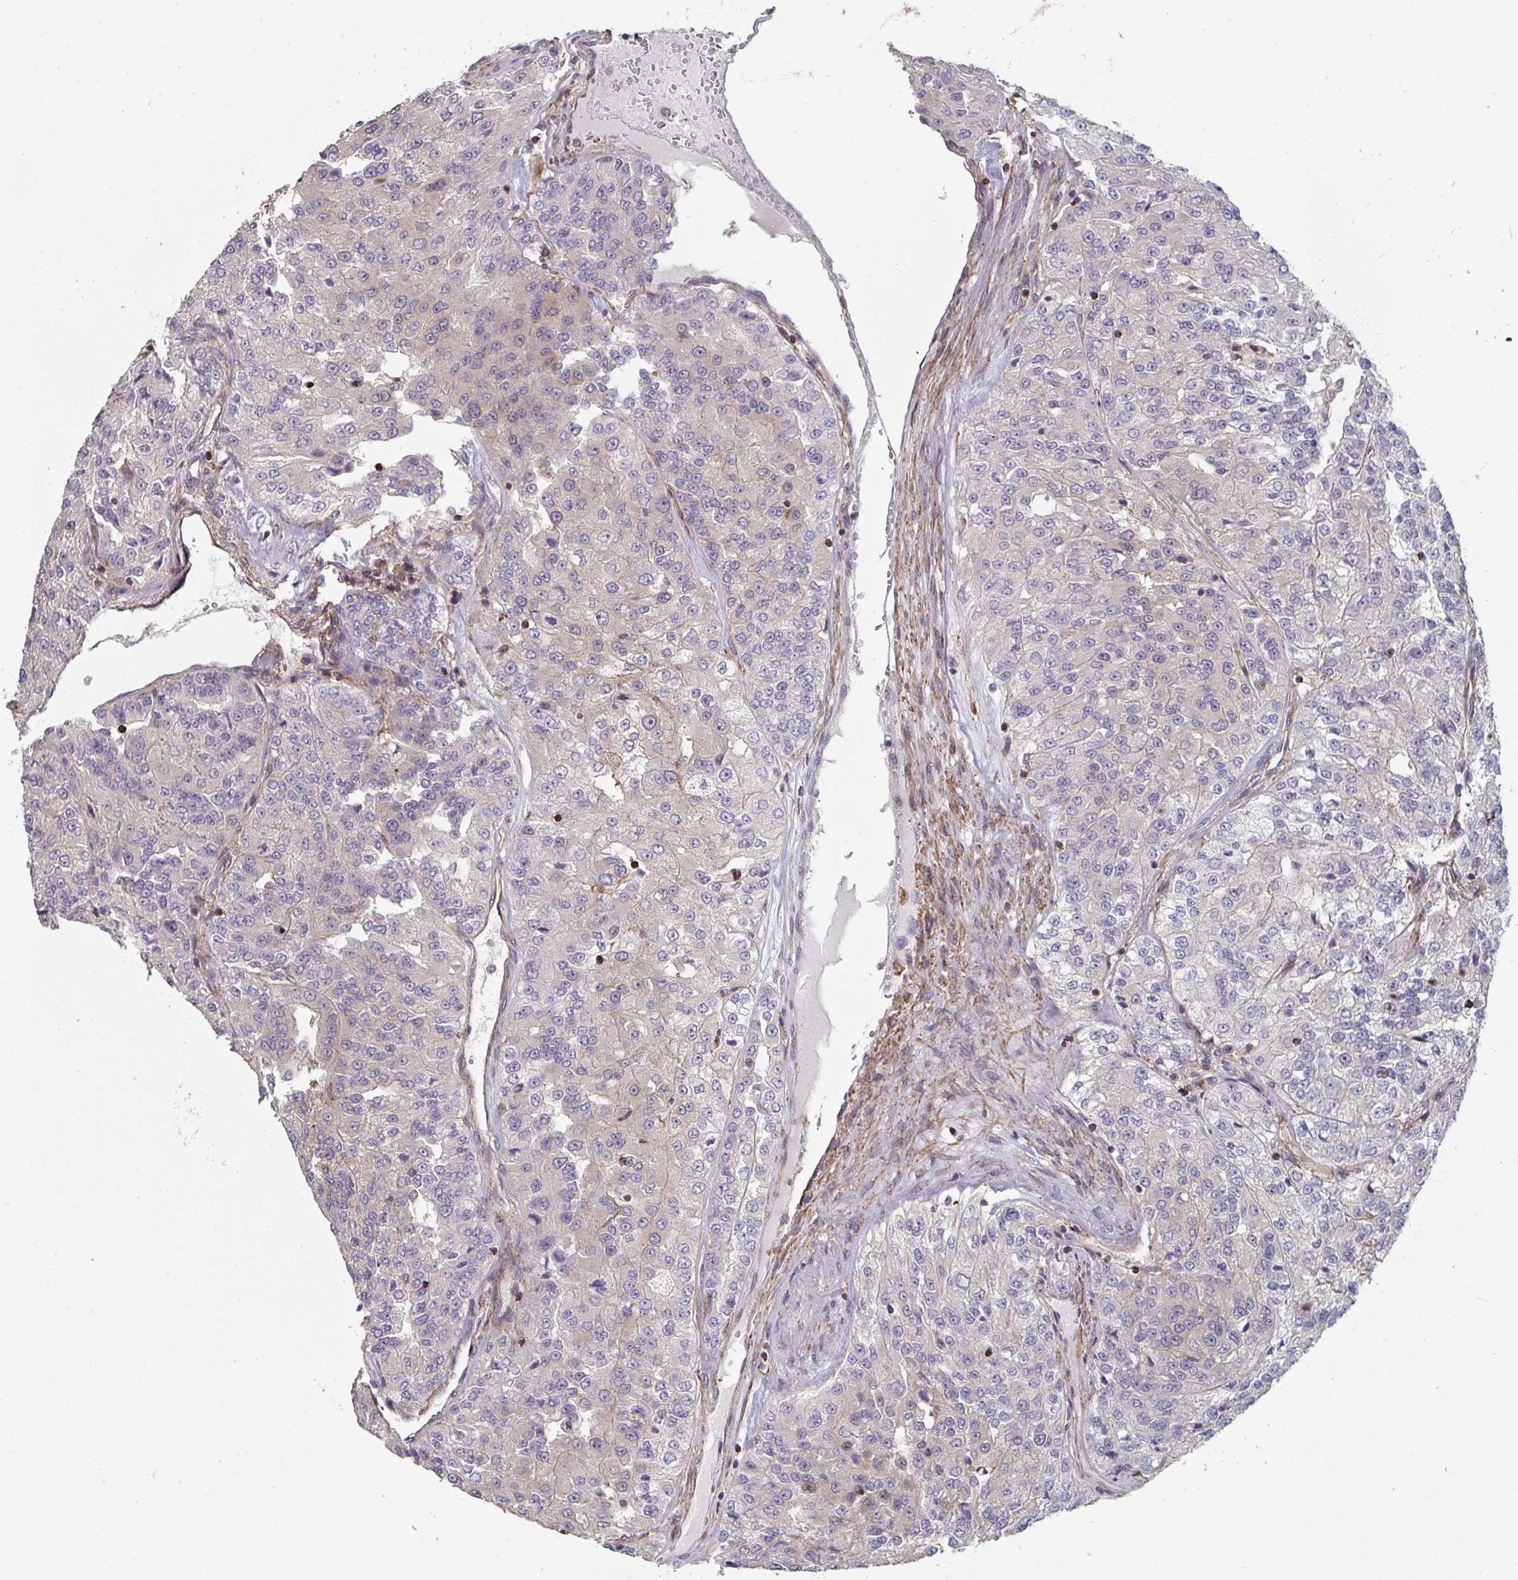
{"staining": {"intensity": "negative", "quantity": "none", "location": "none"}, "tissue": "renal cancer", "cell_type": "Tumor cells", "image_type": "cancer", "snomed": [{"axis": "morphology", "description": "Adenocarcinoma, NOS"}, {"axis": "topography", "description": "Kidney"}], "caption": "A micrograph of human renal adenocarcinoma is negative for staining in tumor cells.", "gene": "FZD2", "patient": {"sex": "female", "age": 63}}